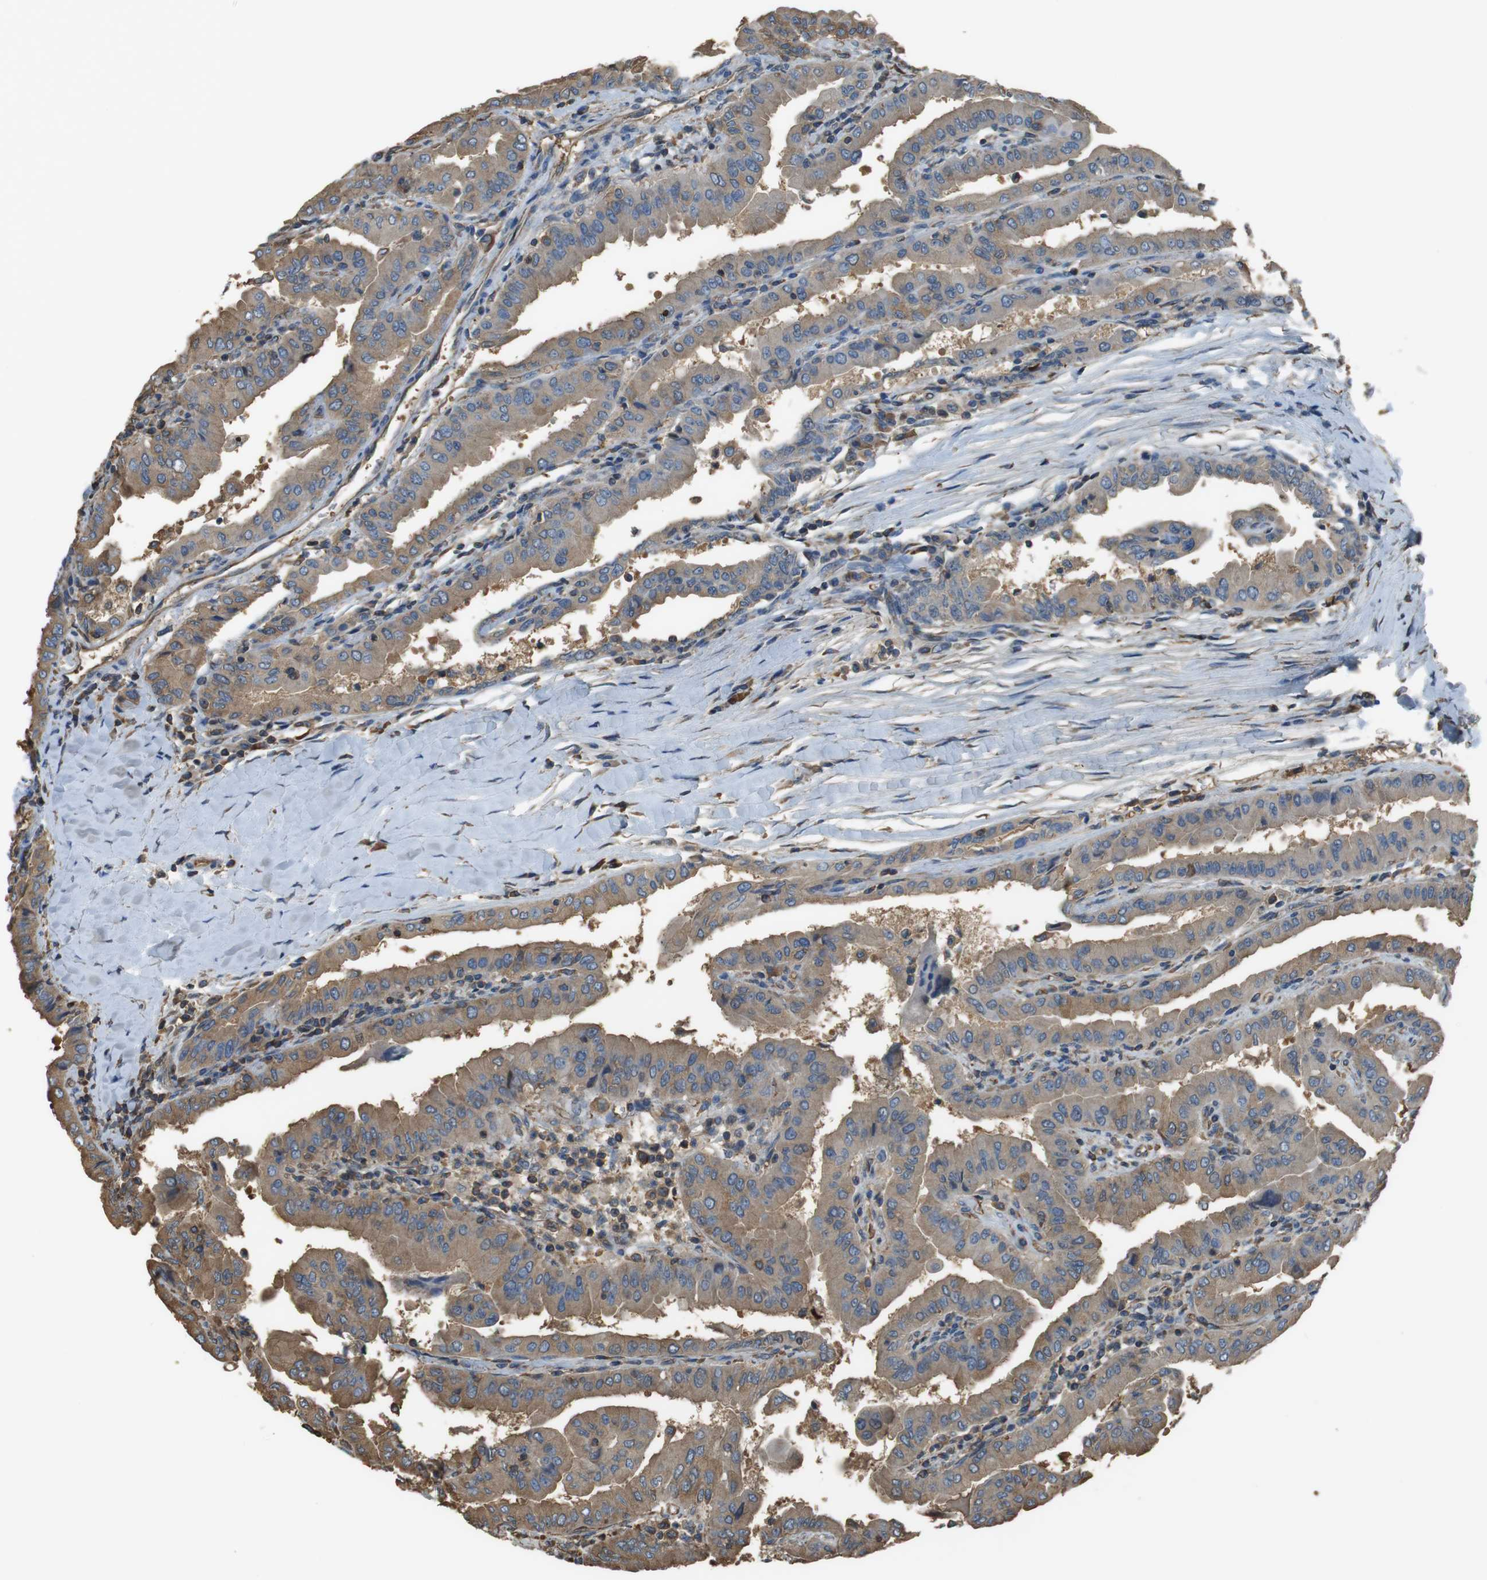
{"staining": {"intensity": "moderate", "quantity": ">75%", "location": "cytoplasmic/membranous"}, "tissue": "thyroid cancer", "cell_type": "Tumor cells", "image_type": "cancer", "snomed": [{"axis": "morphology", "description": "Papillary adenocarcinoma, NOS"}, {"axis": "topography", "description": "Thyroid gland"}], "caption": "Immunohistochemistry (IHC) image of neoplastic tissue: human thyroid papillary adenocarcinoma stained using immunohistochemistry (IHC) displays medium levels of moderate protein expression localized specifically in the cytoplasmic/membranous of tumor cells, appearing as a cytoplasmic/membranous brown color.", "gene": "FCAR", "patient": {"sex": "male", "age": 33}}